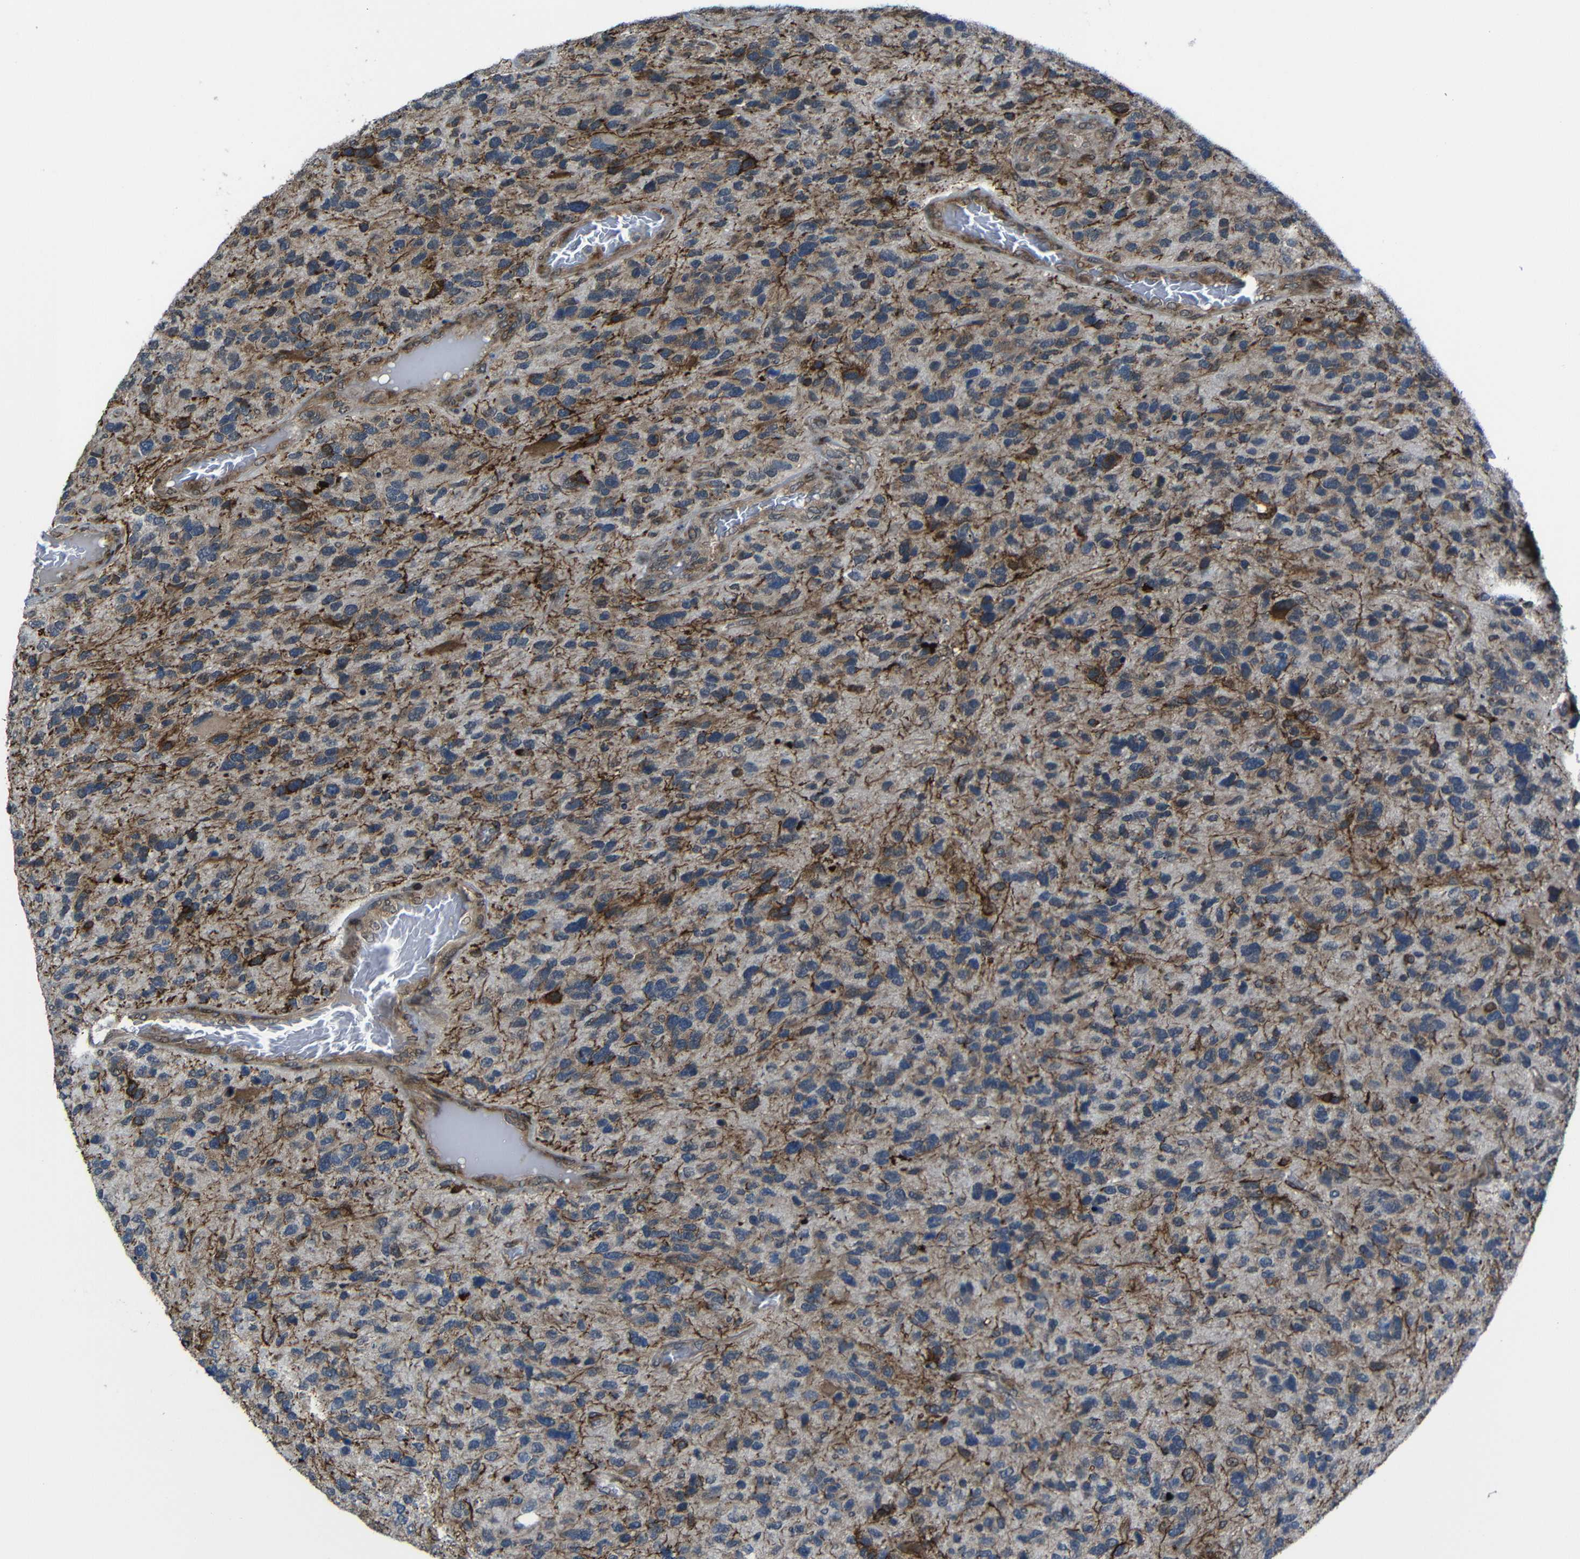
{"staining": {"intensity": "weak", "quantity": "25%-75%", "location": "cytoplasmic/membranous"}, "tissue": "glioma", "cell_type": "Tumor cells", "image_type": "cancer", "snomed": [{"axis": "morphology", "description": "Glioma, malignant, High grade"}, {"axis": "topography", "description": "Brain"}], "caption": "This micrograph displays immunohistochemistry staining of human malignant high-grade glioma, with low weak cytoplasmic/membranous staining in approximately 25%-75% of tumor cells.", "gene": "KIAA0513", "patient": {"sex": "female", "age": 58}}